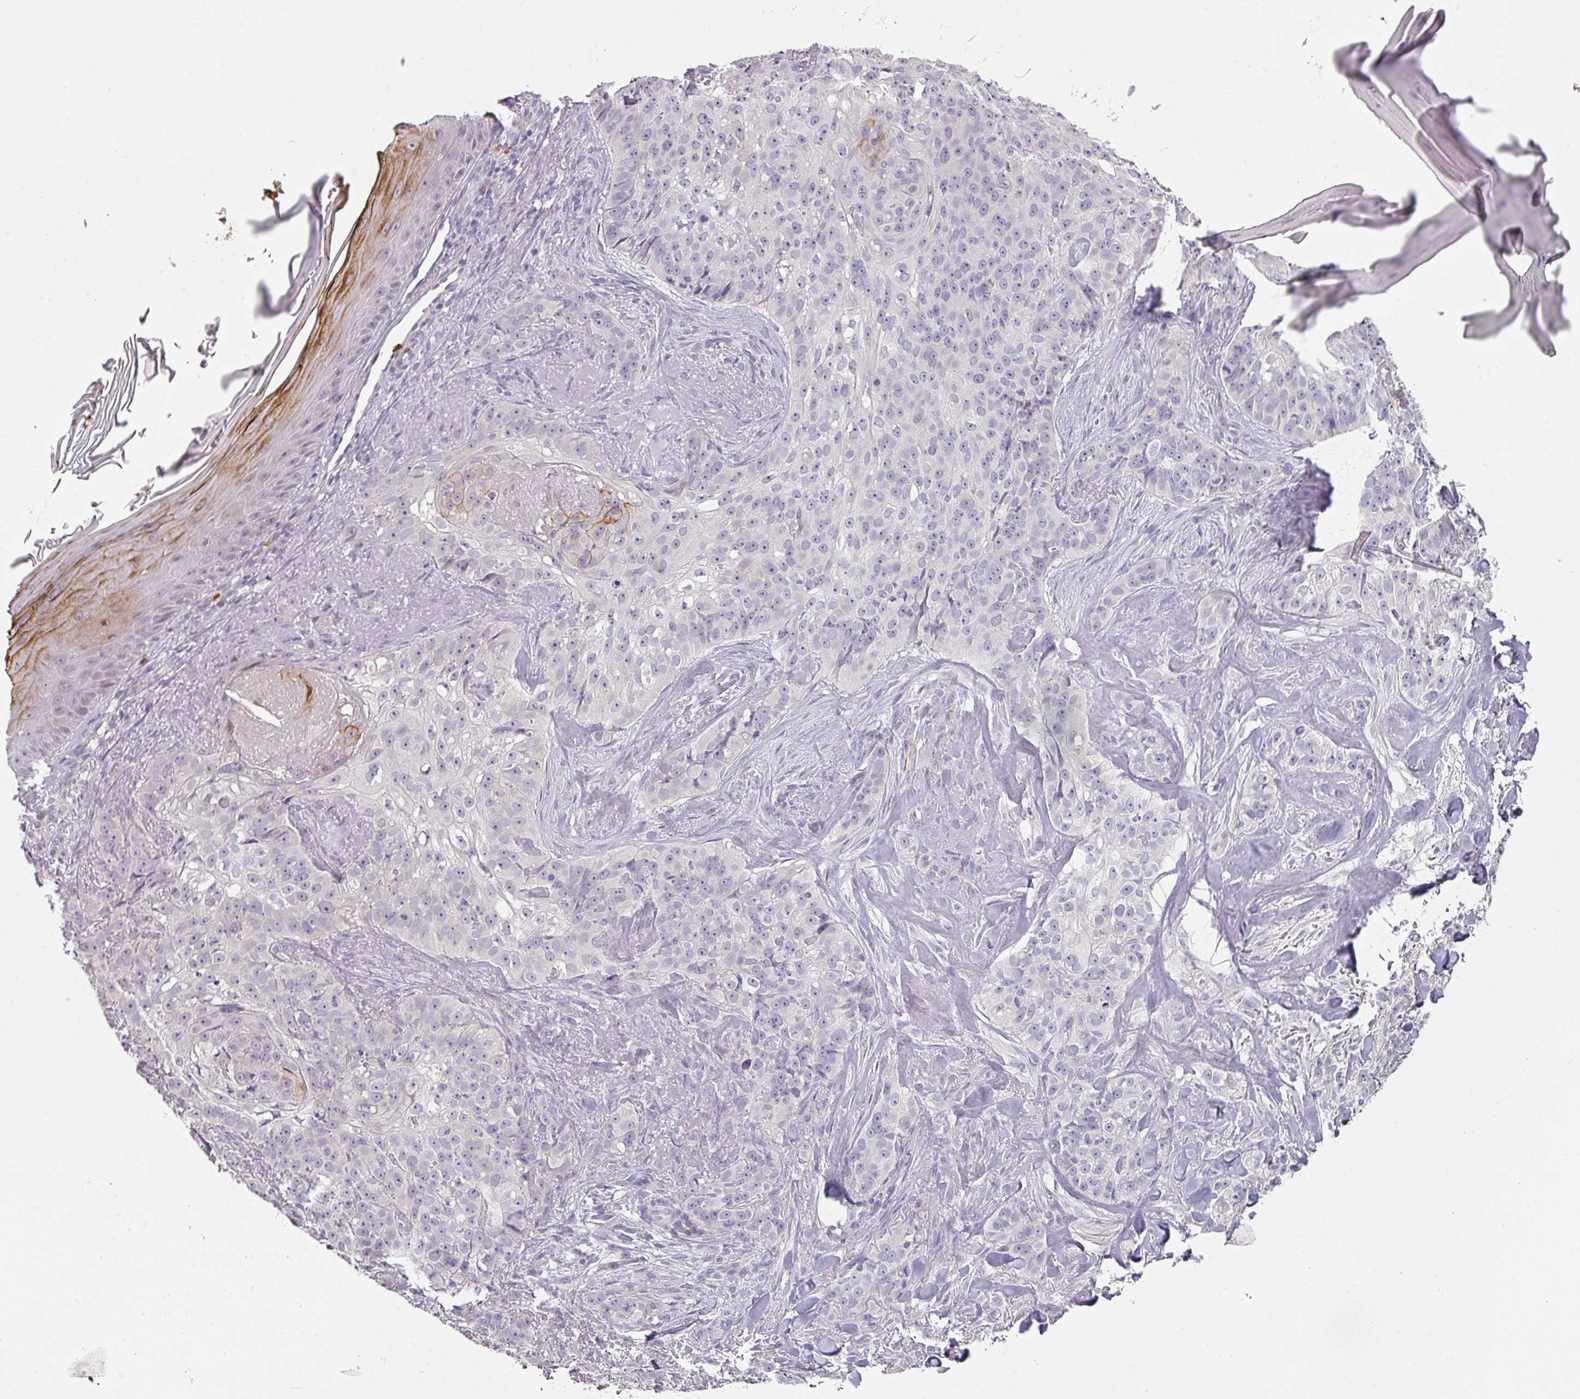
{"staining": {"intensity": "negative", "quantity": "none", "location": "none"}, "tissue": "skin cancer", "cell_type": "Tumor cells", "image_type": "cancer", "snomed": [{"axis": "morphology", "description": "Basal cell carcinoma"}, {"axis": "topography", "description": "Skin"}], "caption": "DAB immunohistochemical staining of human skin basal cell carcinoma exhibits no significant positivity in tumor cells. (DAB (3,3'-diaminobenzidine) IHC visualized using brightfield microscopy, high magnification).", "gene": "BTLA", "patient": {"sex": "female", "age": 92}}